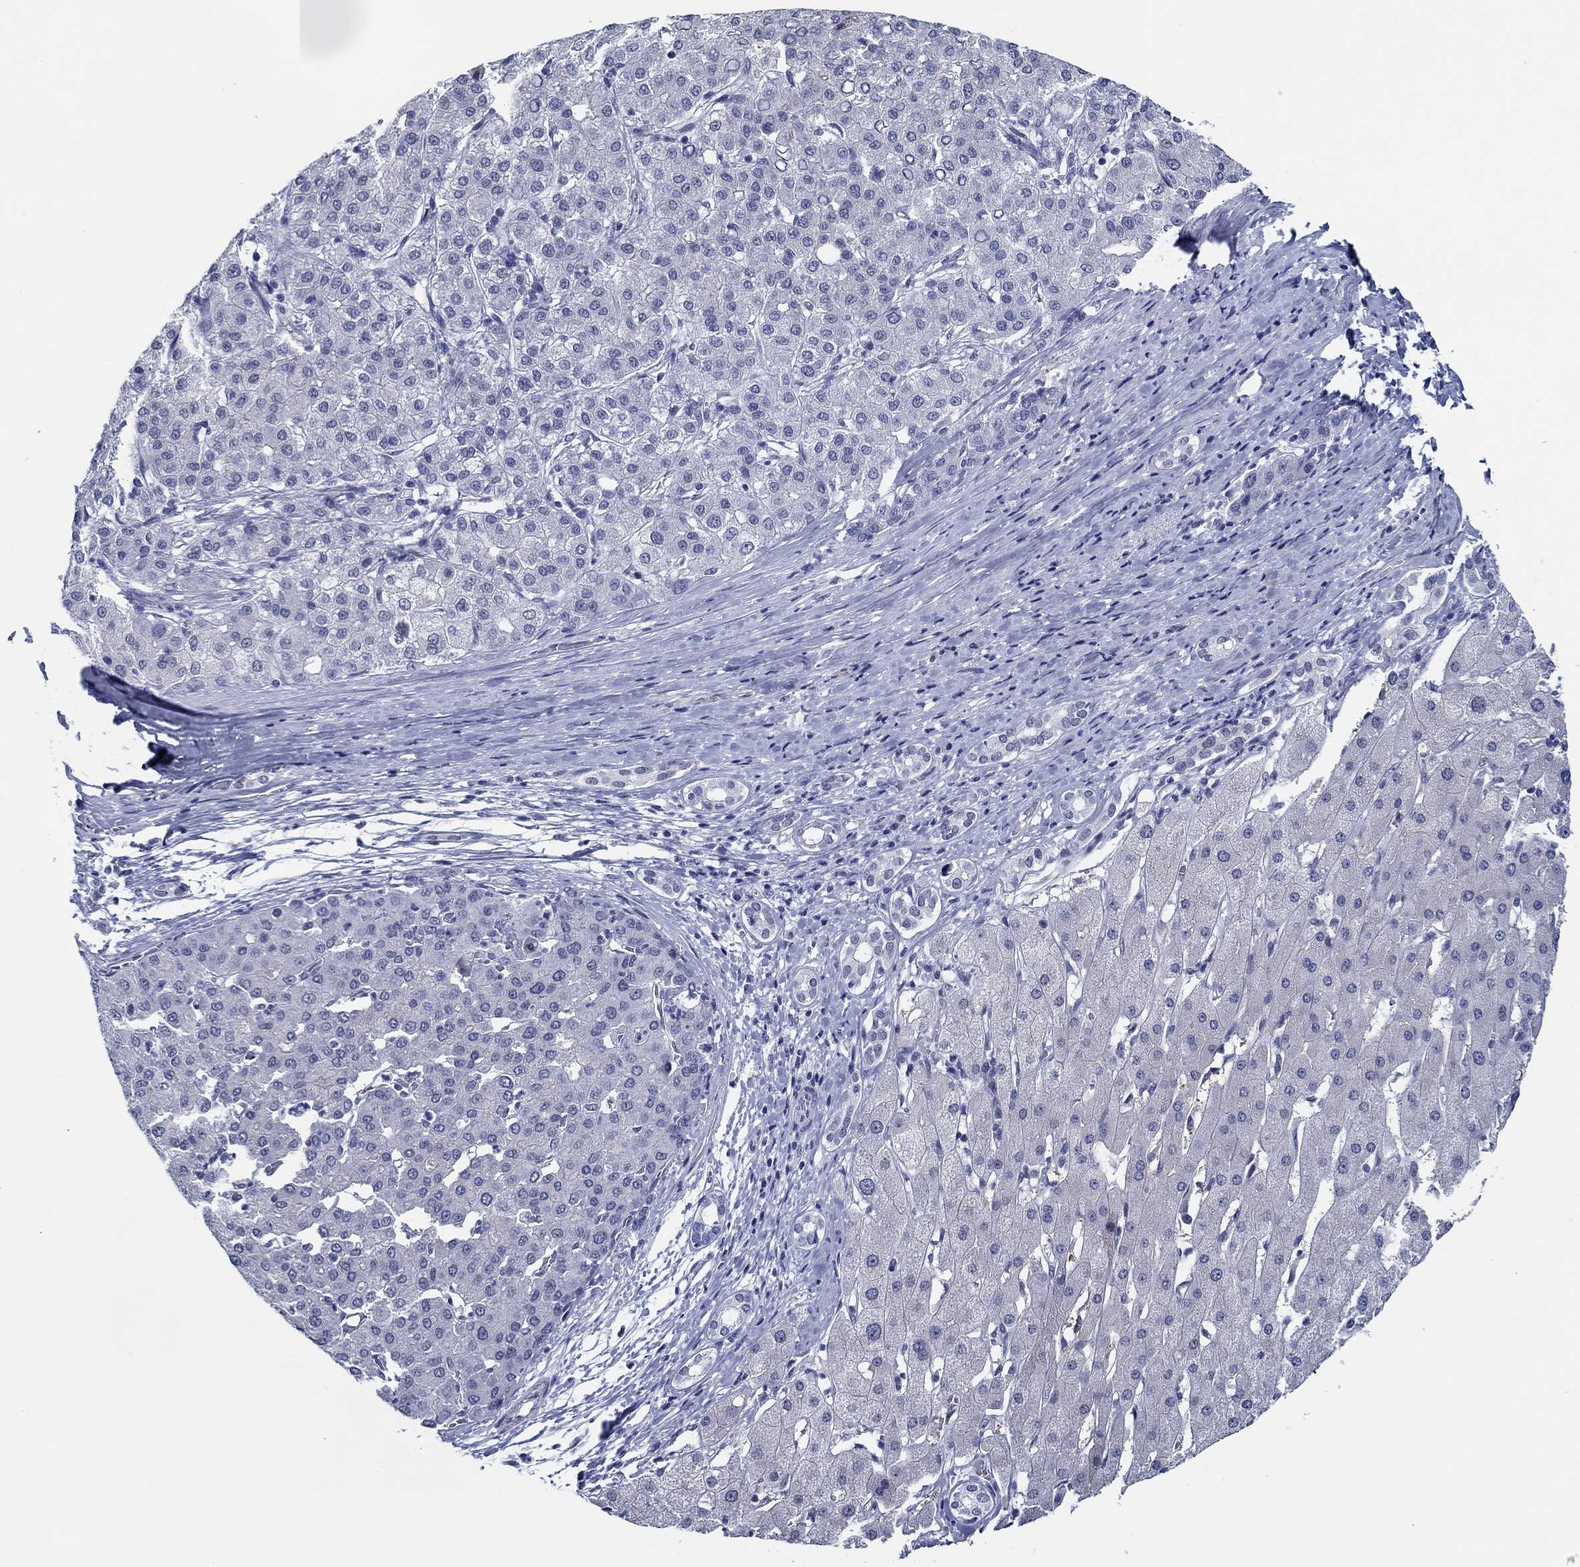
{"staining": {"intensity": "negative", "quantity": "none", "location": "none"}, "tissue": "liver cancer", "cell_type": "Tumor cells", "image_type": "cancer", "snomed": [{"axis": "morphology", "description": "Carcinoma, Hepatocellular, NOS"}, {"axis": "topography", "description": "Liver"}], "caption": "The photomicrograph displays no significant positivity in tumor cells of hepatocellular carcinoma (liver).", "gene": "SLC34A1", "patient": {"sex": "male", "age": 65}}